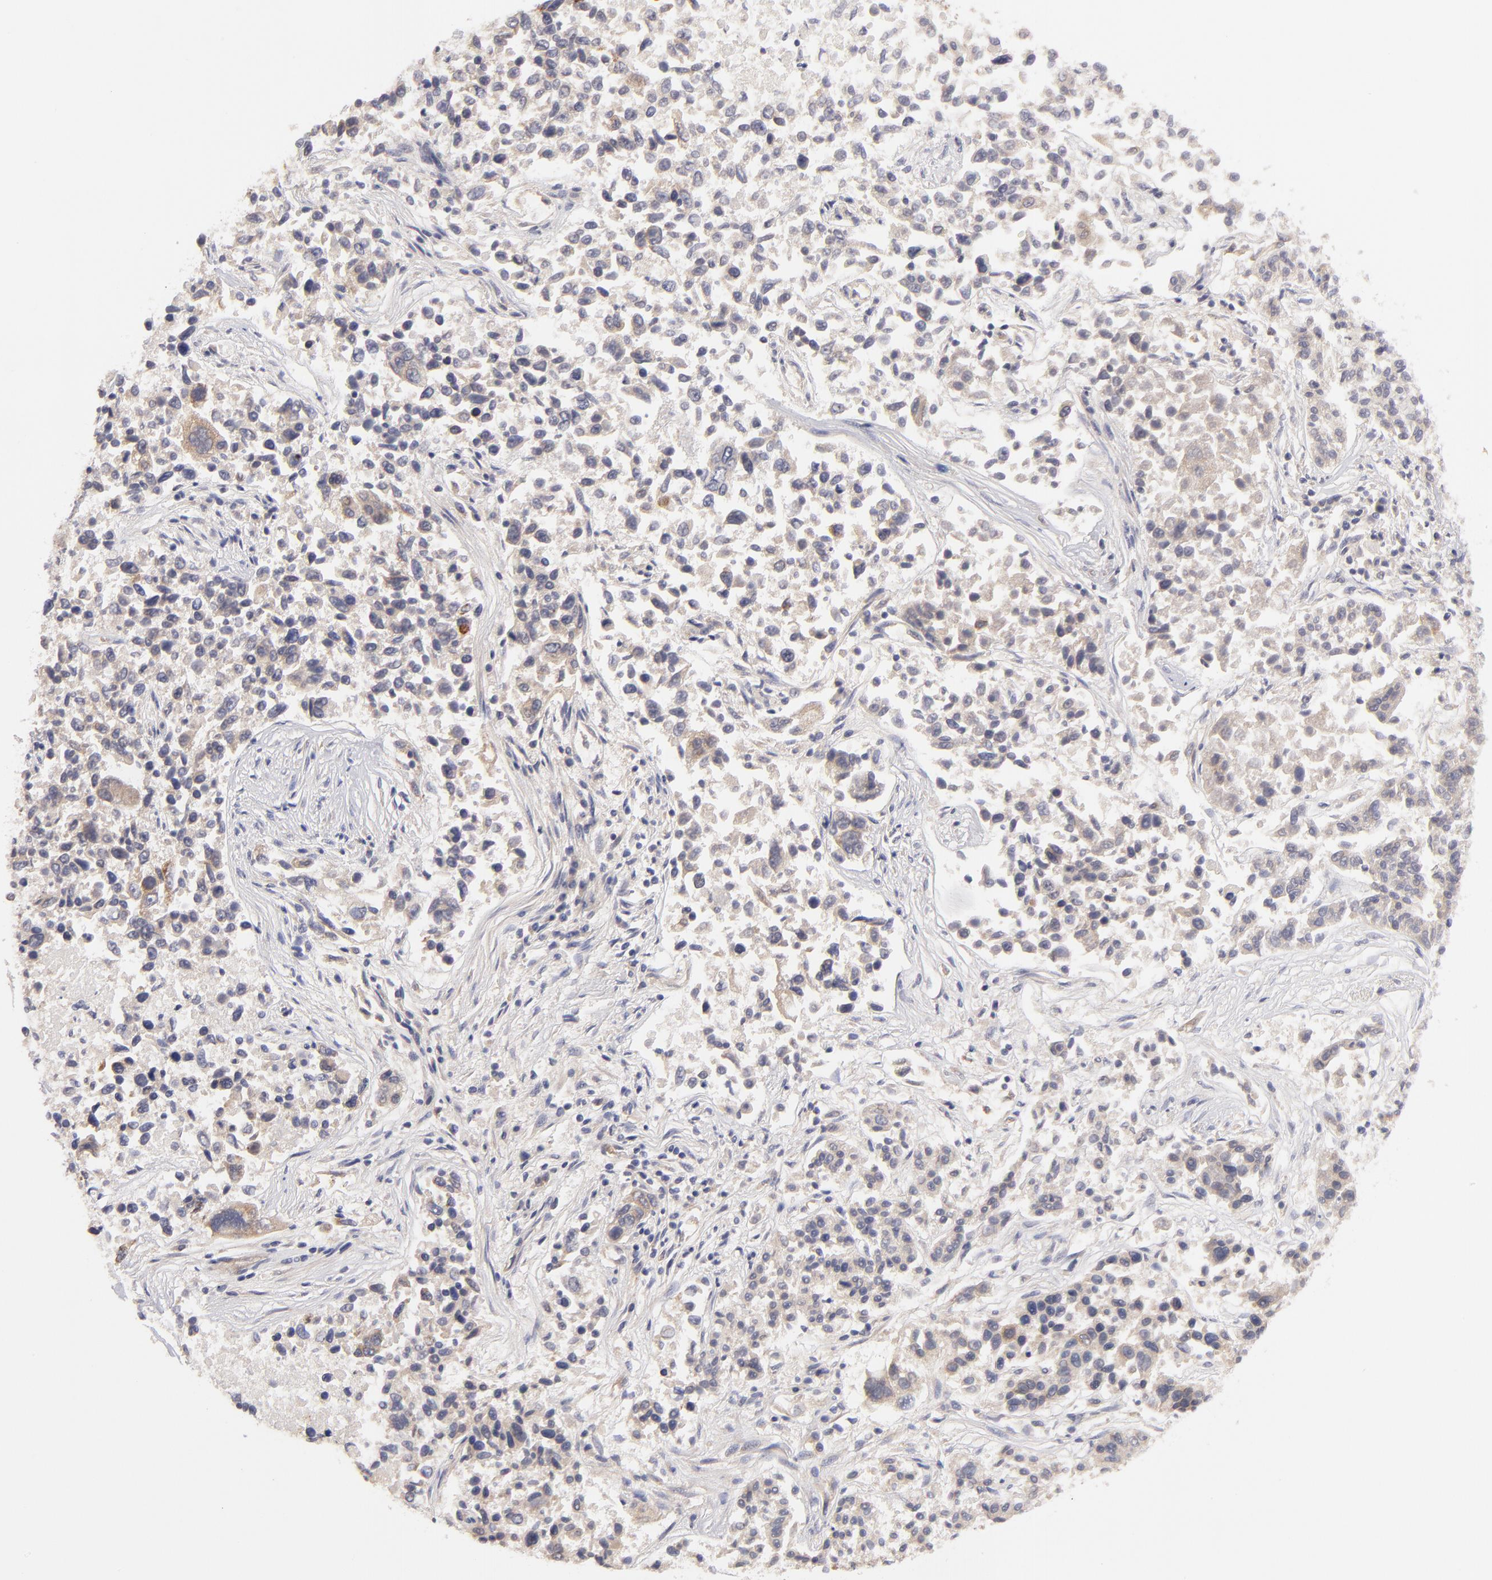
{"staining": {"intensity": "moderate", "quantity": ">75%", "location": "cytoplasmic/membranous"}, "tissue": "lung cancer", "cell_type": "Tumor cells", "image_type": "cancer", "snomed": [{"axis": "morphology", "description": "Adenocarcinoma, NOS"}, {"axis": "topography", "description": "Lung"}], "caption": "Immunohistochemical staining of human adenocarcinoma (lung) shows moderate cytoplasmic/membranous protein positivity in about >75% of tumor cells. The staining was performed using DAB (3,3'-diaminobenzidine), with brown indicating positive protein expression. Nuclei are stained blue with hematoxylin.", "gene": "HCCS", "patient": {"sex": "male", "age": 84}}